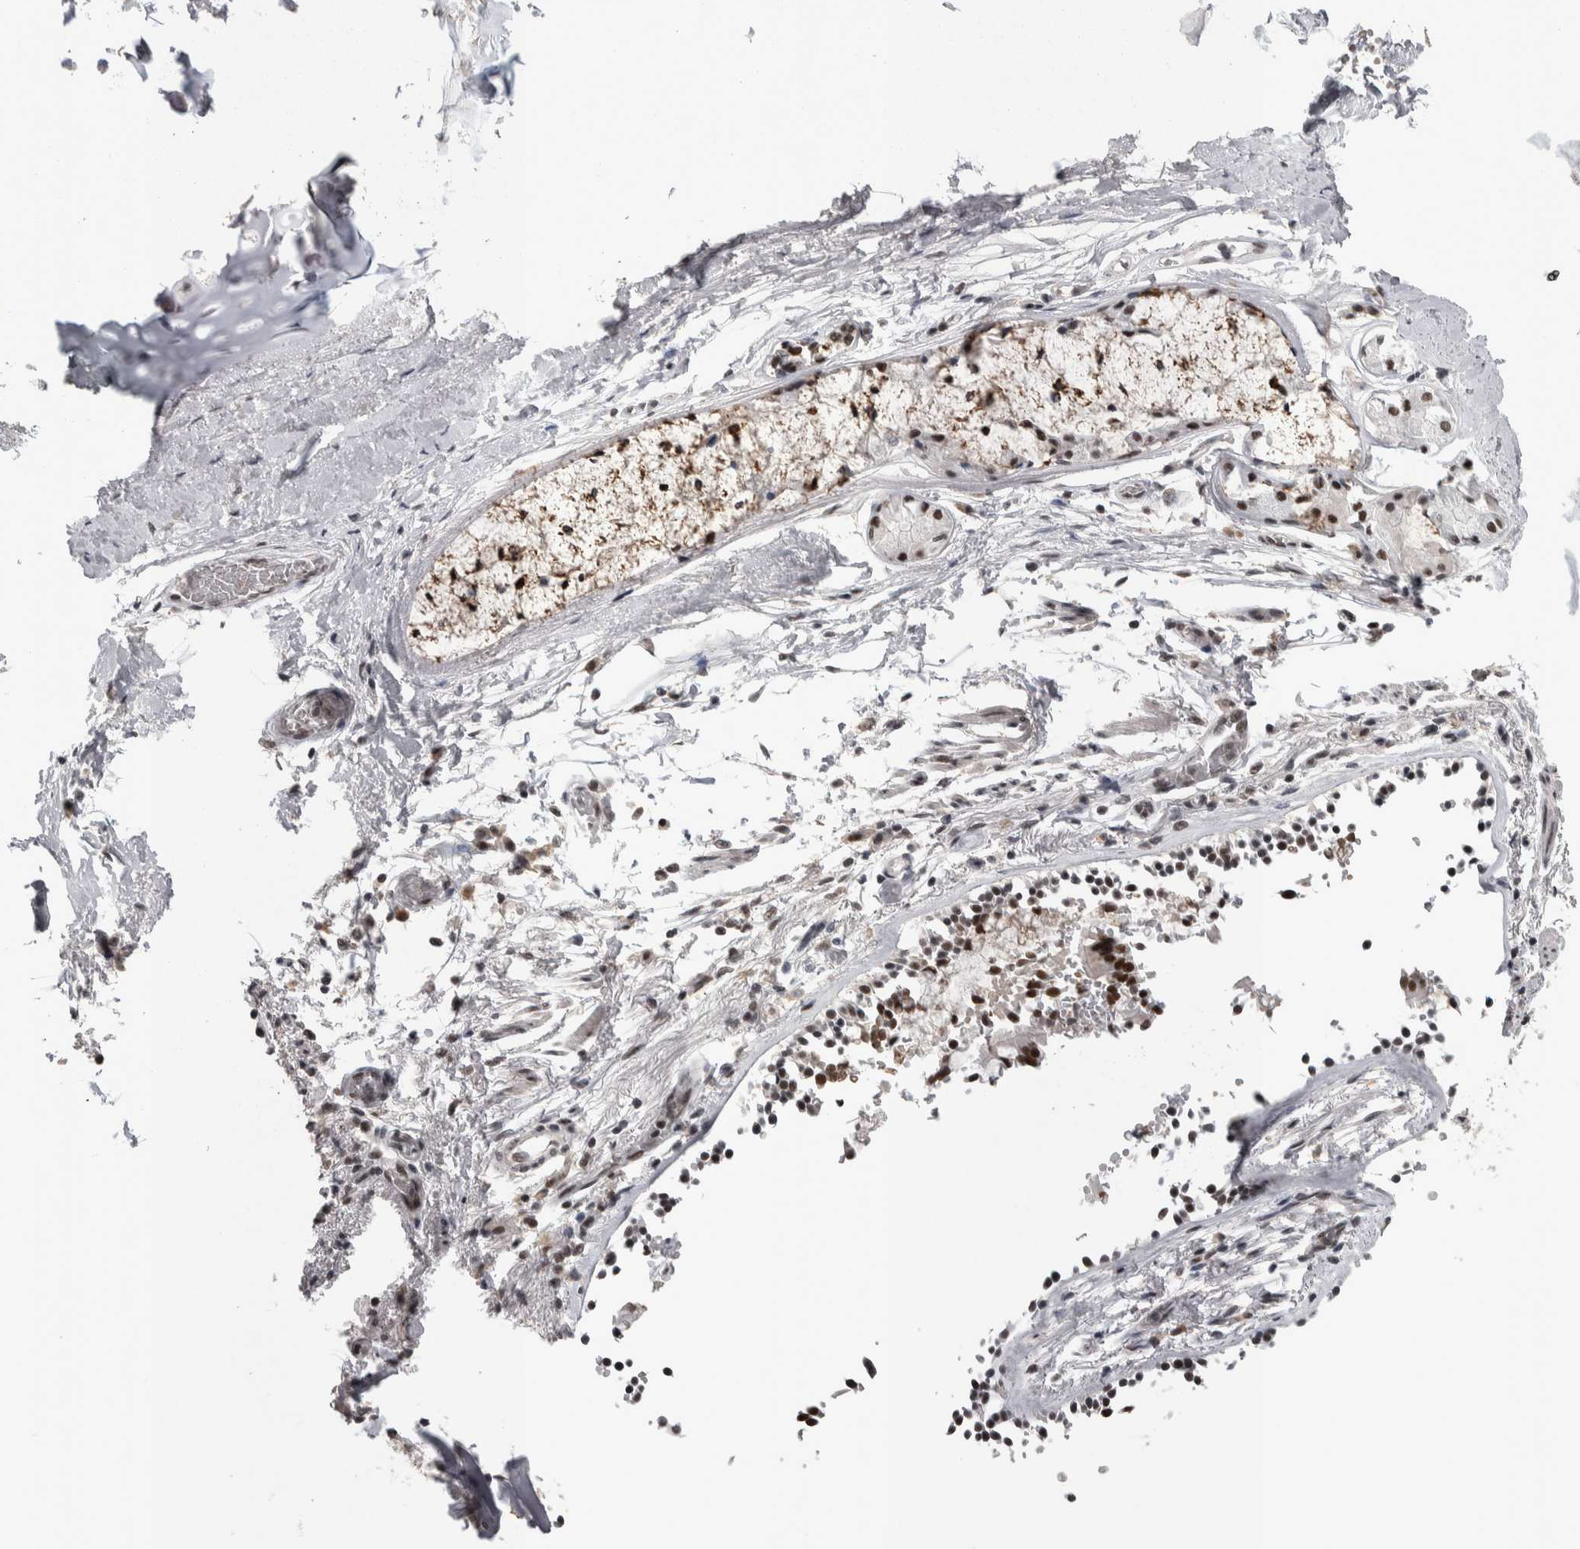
{"staining": {"intensity": "negative", "quantity": "none", "location": "none"}, "tissue": "soft tissue", "cell_type": "Chondrocytes", "image_type": "normal", "snomed": [{"axis": "morphology", "description": "Normal tissue, NOS"}, {"axis": "topography", "description": "Cartilage tissue"}, {"axis": "topography", "description": "Lung"}], "caption": "Immunohistochemistry of benign soft tissue shows no staining in chondrocytes.", "gene": "DMTF1", "patient": {"sex": "female", "age": 77}}